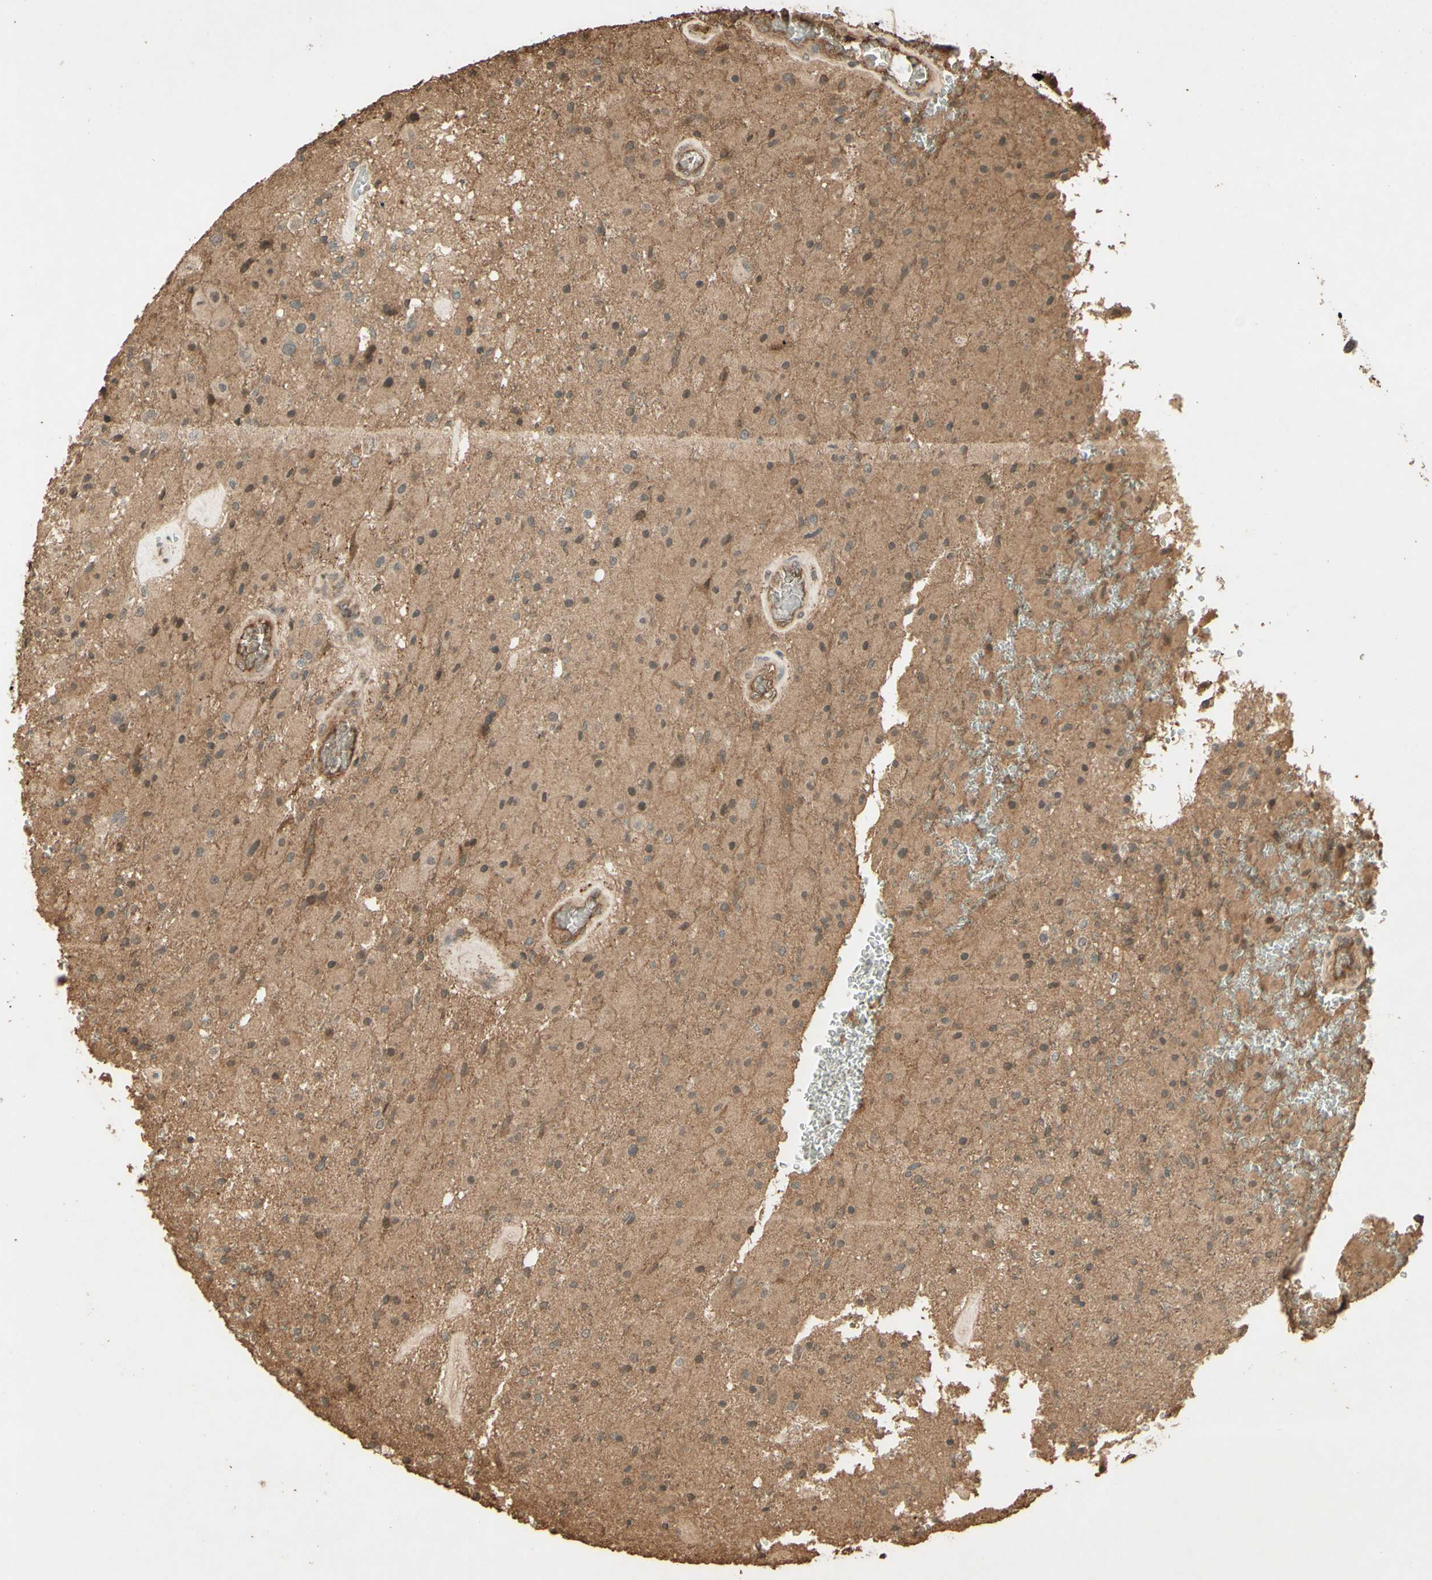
{"staining": {"intensity": "moderate", "quantity": ">75%", "location": "cytoplasmic/membranous"}, "tissue": "glioma", "cell_type": "Tumor cells", "image_type": "cancer", "snomed": [{"axis": "morphology", "description": "Normal tissue, NOS"}, {"axis": "morphology", "description": "Glioma, malignant, High grade"}, {"axis": "topography", "description": "Cerebral cortex"}], "caption": "IHC of human glioma reveals medium levels of moderate cytoplasmic/membranous staining in approximately >75% of tumor cells. The protein is shown in brown color, while the nuclei are stained blue.", "gene": "SMAD9", "patient": {"sex": "male", "age": 77}}